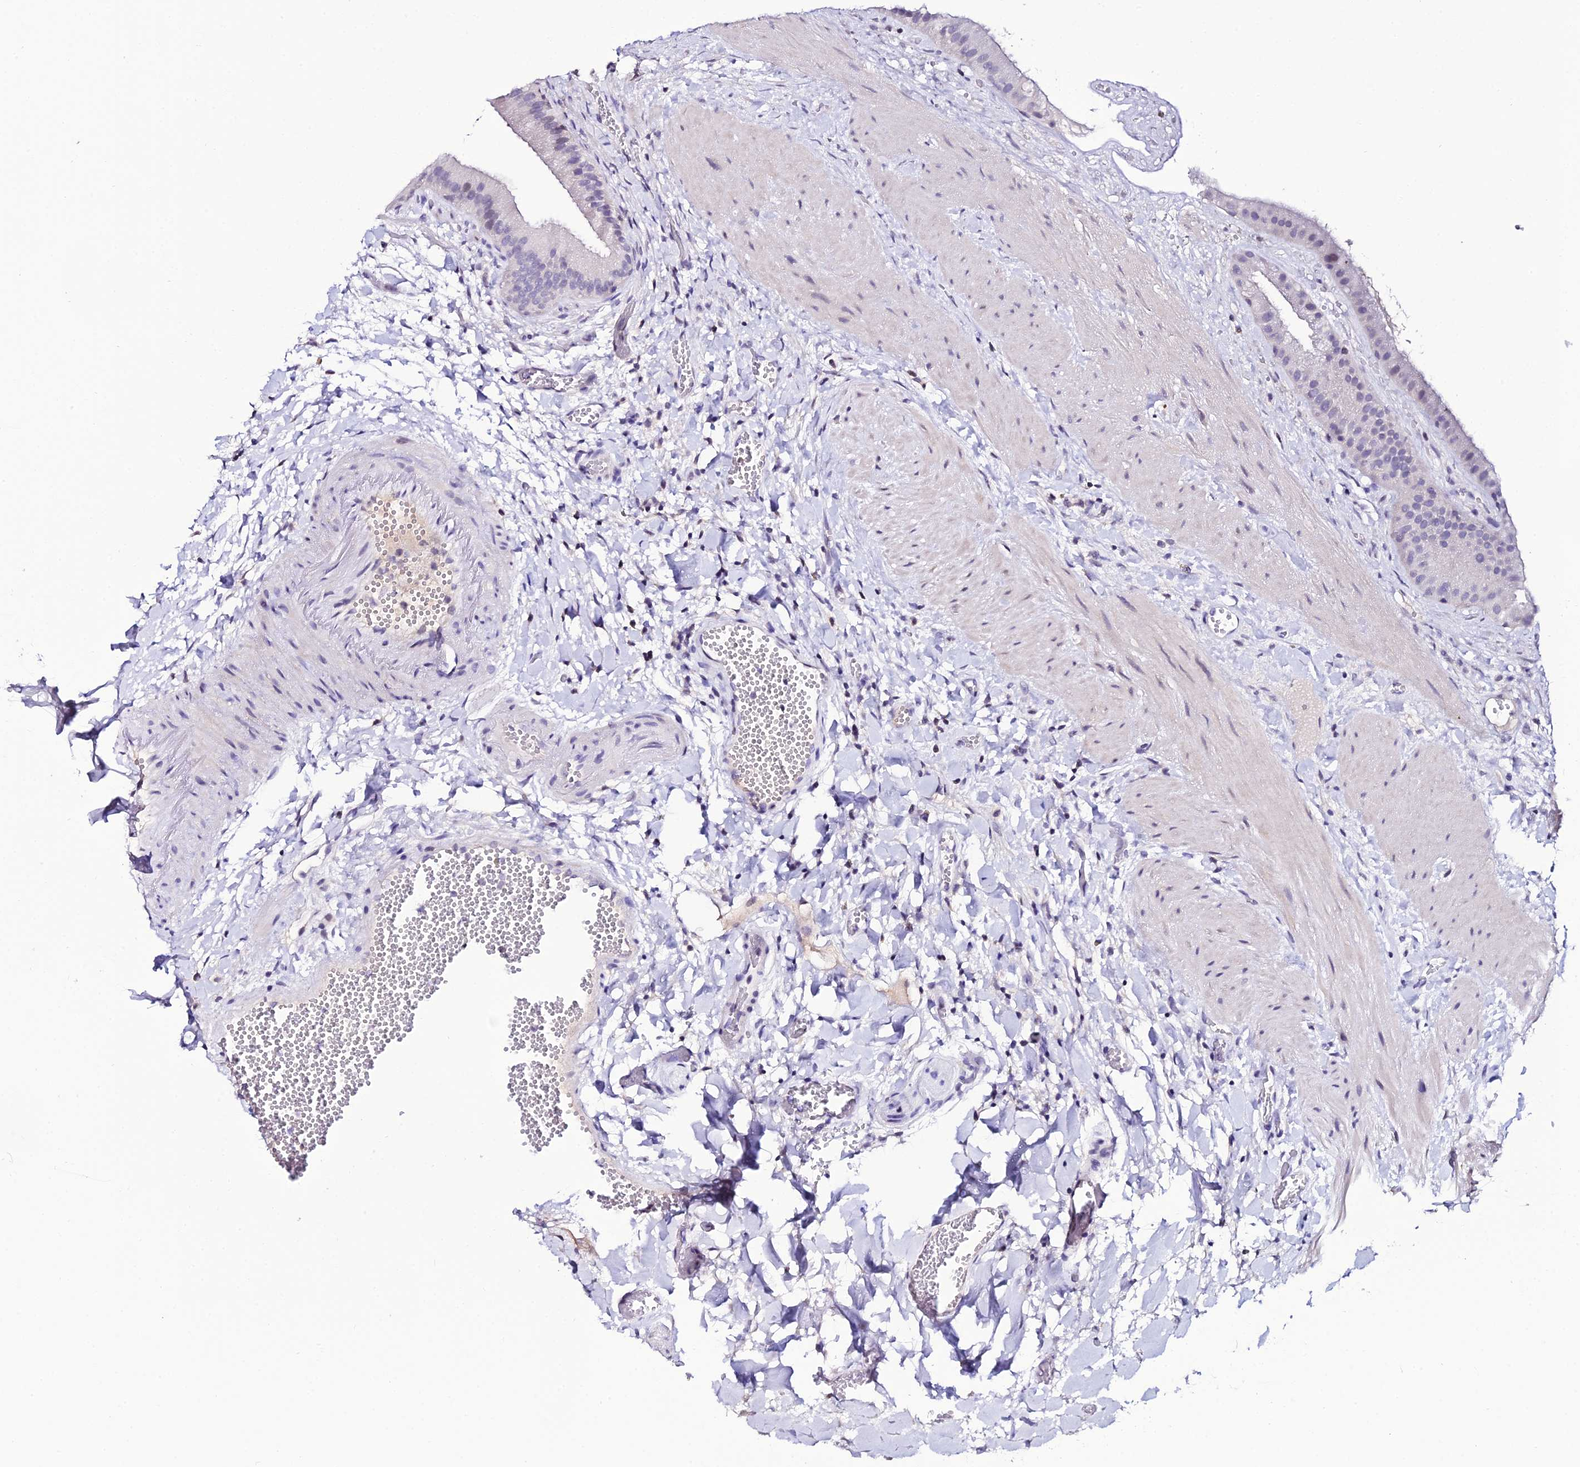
{"staining": {"intensity": "weak", "quantity": "<25%", "location": "nuclear"}, "tissue": "gallbladder", "cell_type": "Glandular cells", "image_type": "normal", "snomed": [{"axis": "morphology", "description": "Normal tissue, NOS"}, {"axis": "topography", "description": "Gallbladder"}], "caption": "Glandular cells show no significant staining in benign gallbladder. Brightfield microscopy of immunohistochemistry stained with DAB (brown) and hematoxylin (blue), captured at high magnification.", "gene": "DEFB132", "patient": {"sex": "male", "age": 55}}